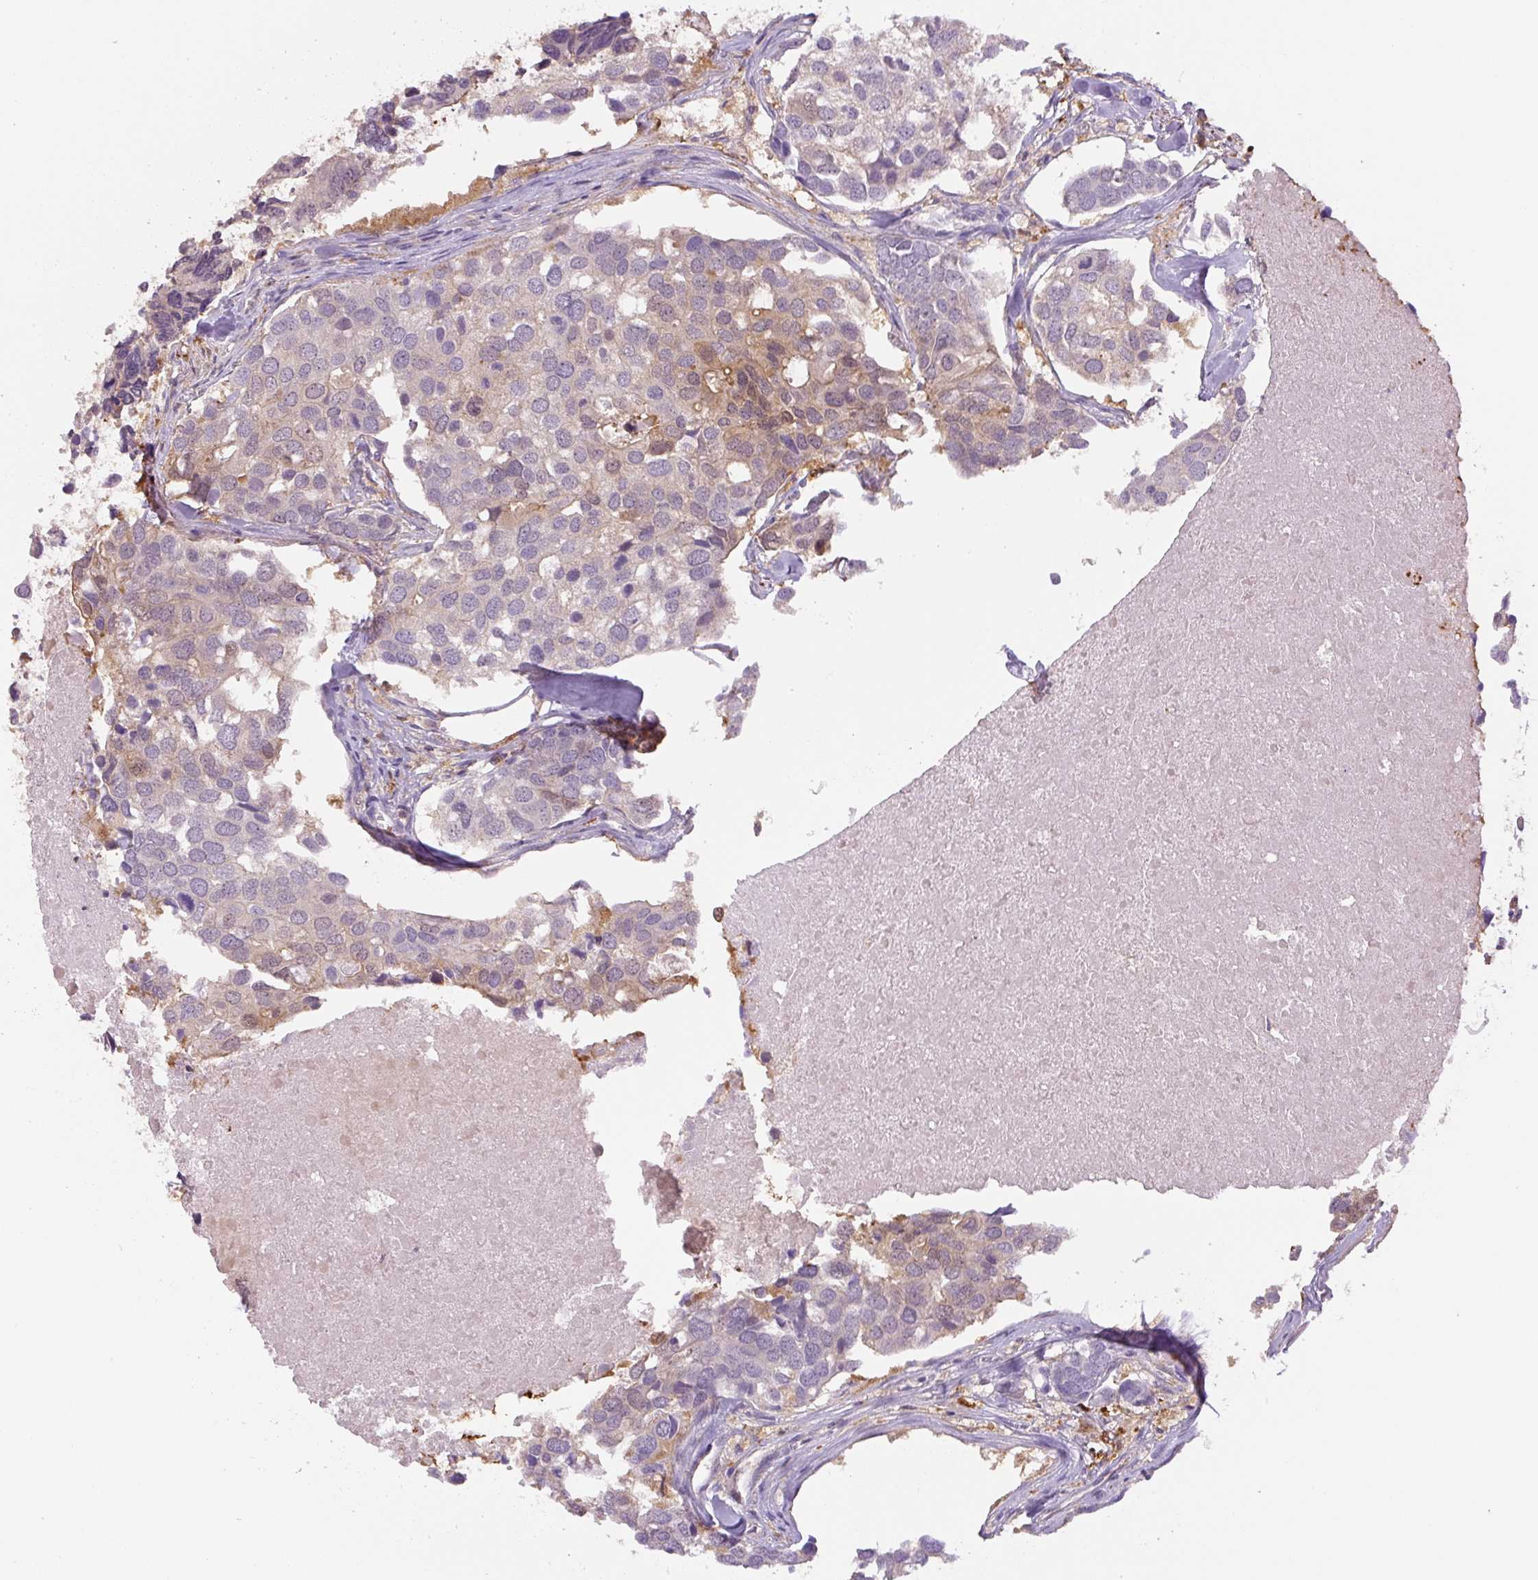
{"staining": {"intensity": "weak", "quantity": "<25%", "location": "cytoplasmic/membranous"}, "tissue": "breast cancer", "cell_type": "Tumor cells", "image_type": "cancer", "snomed": [{"axis": "morphology", "description": "Duct carcinoma"}, {"axis": "topography", "description": "Breast"}], "caption": "Micrograph shows no significant protein positivity in tumor cells of breast cancer.", "gene": "SPSB2", "patient": {"sex": "female", "age": 83}}